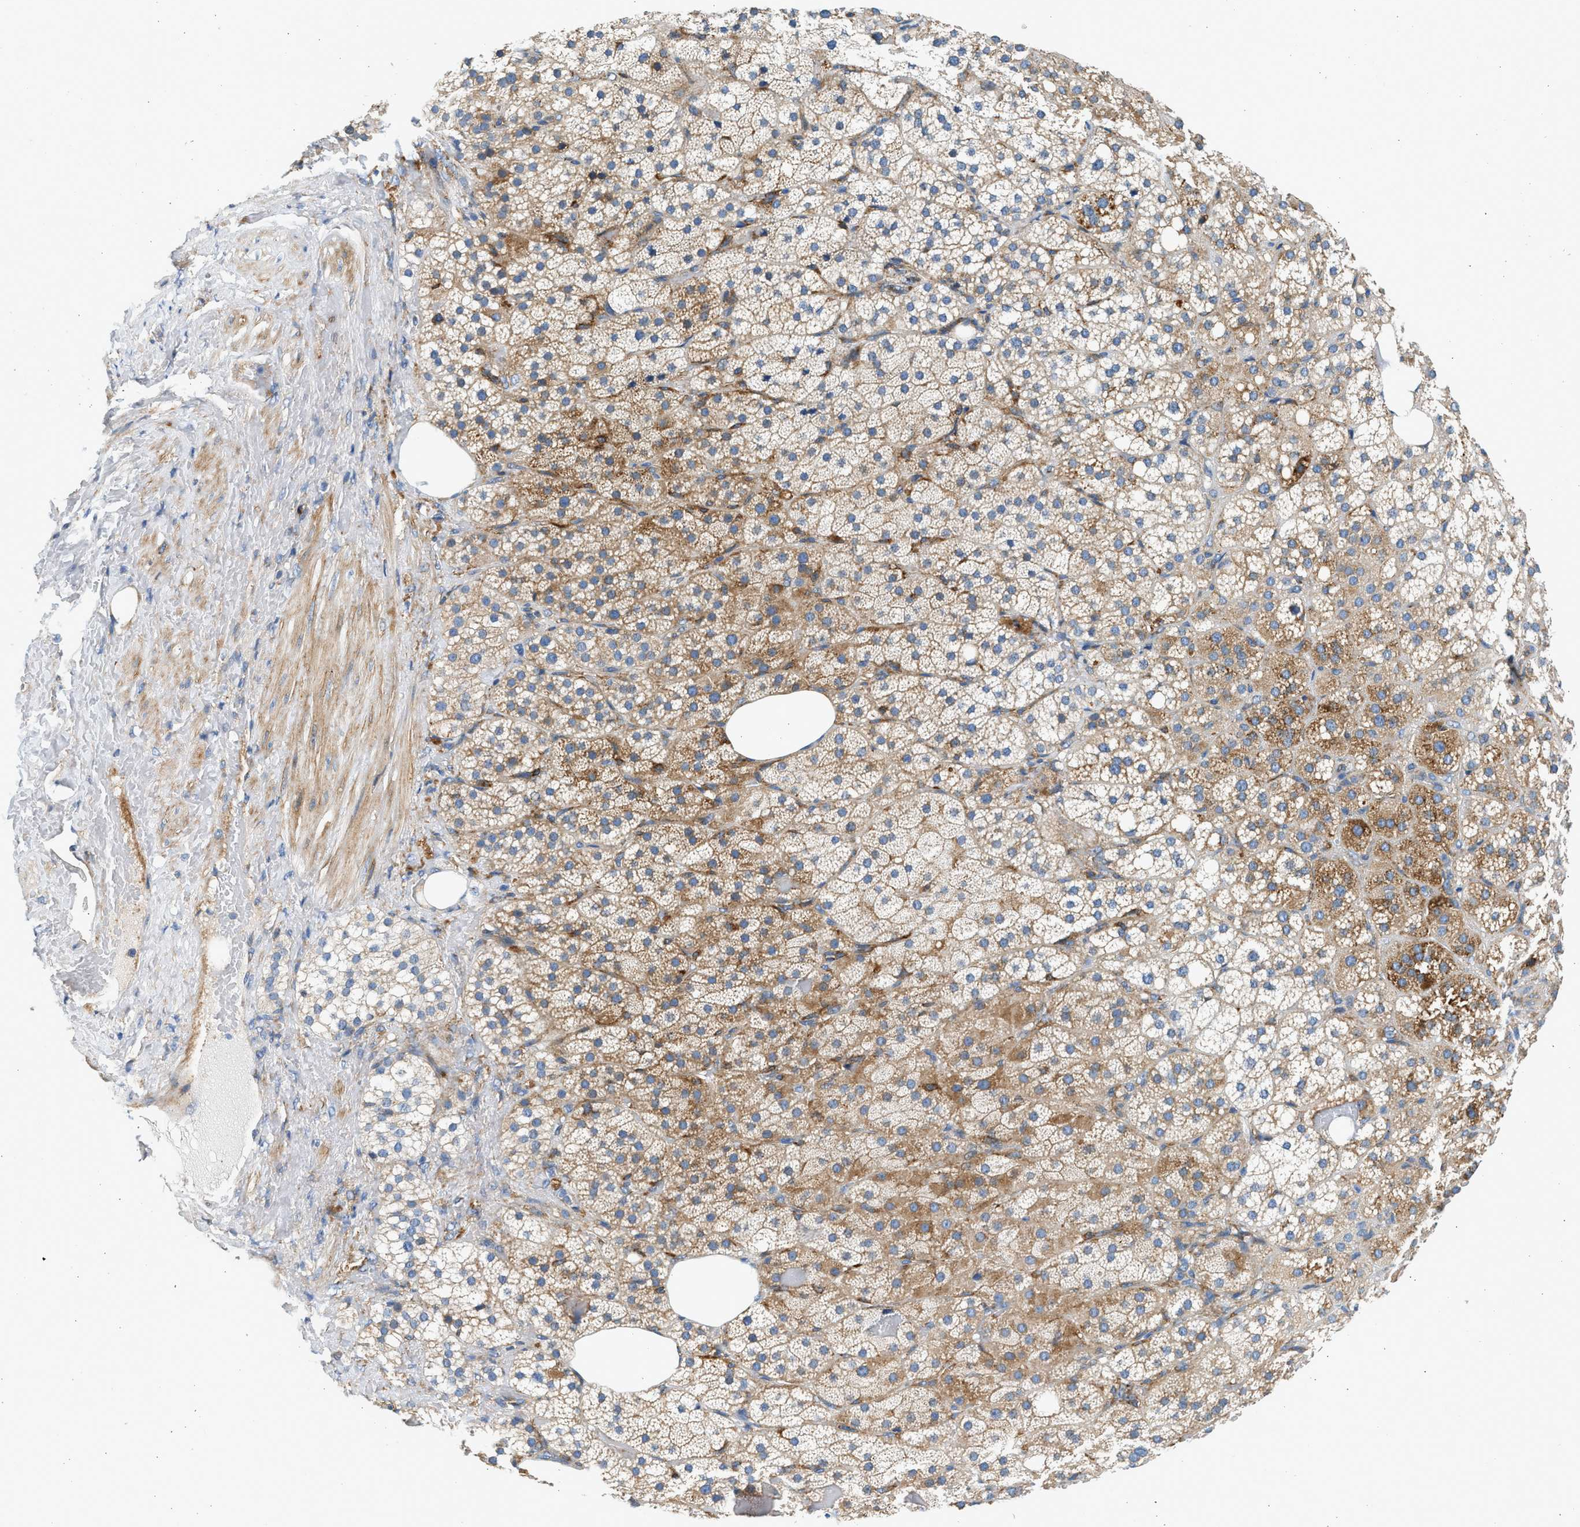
{"staining": {"intensity": "moderate", "quantity": "25%-75%", "location": "cytoplasmic/membranous"}, "tissue": "adrenal gland", "cell_type": "Glandular cells", "image_type": "normal", "snomed": [{"axis": "morphology", "description": "Normal tissue, NOS"}, {"axis": "topography", "description": "Adrenal gland"}], "caption": "DAB immunohistochemical staining of unremarkable adrenal gland shows moderate cytoplasmic/membranous protein expression in about 25%-75% of glandular cells.", "gene": "CNTN6", "patient": {"sex": "female", "age": 59}}